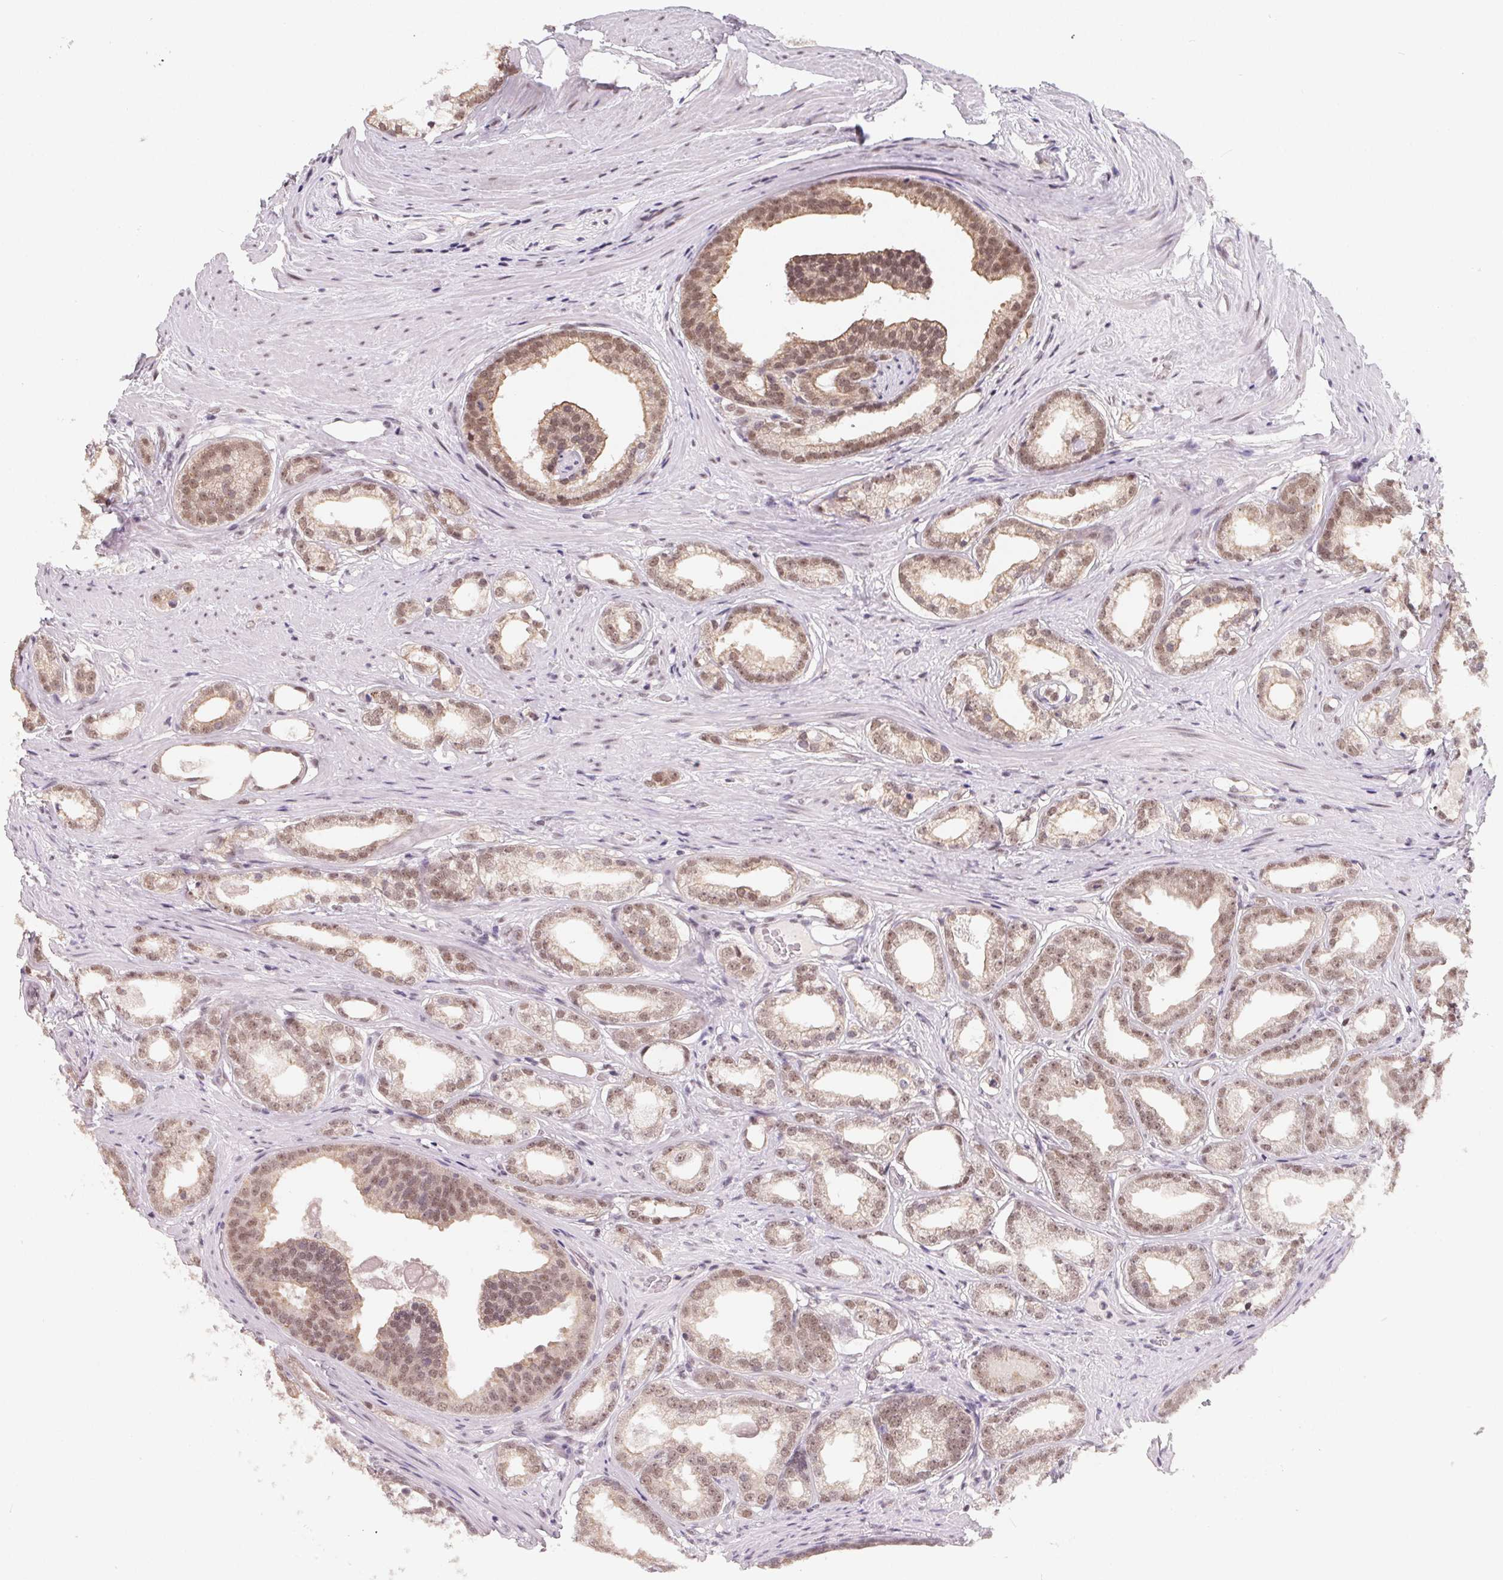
{"staining": {"intensity": "weak", "quantity": ">75%", "location": "cytoplasmic/membranous,nuclear"}, "tissue": "prostate cancer", "cell_type": "Tumor cells", "image_type": "cancer", "snomed": [{"axis": "morphology", "description": "Adenocarcinoma, Low grade"}, {"axis": "topography", "description": "Prostate"}], "caption": "Adenocarcinoma (low-grade) (prostate) stained with a brown dye demonstrates weak cytoplasmic/membranous and nuclear positive positivity in approximately >75% of tumor cells.", "gene": "TCERG1", "patient": {"sex": "male", "age": 65}}